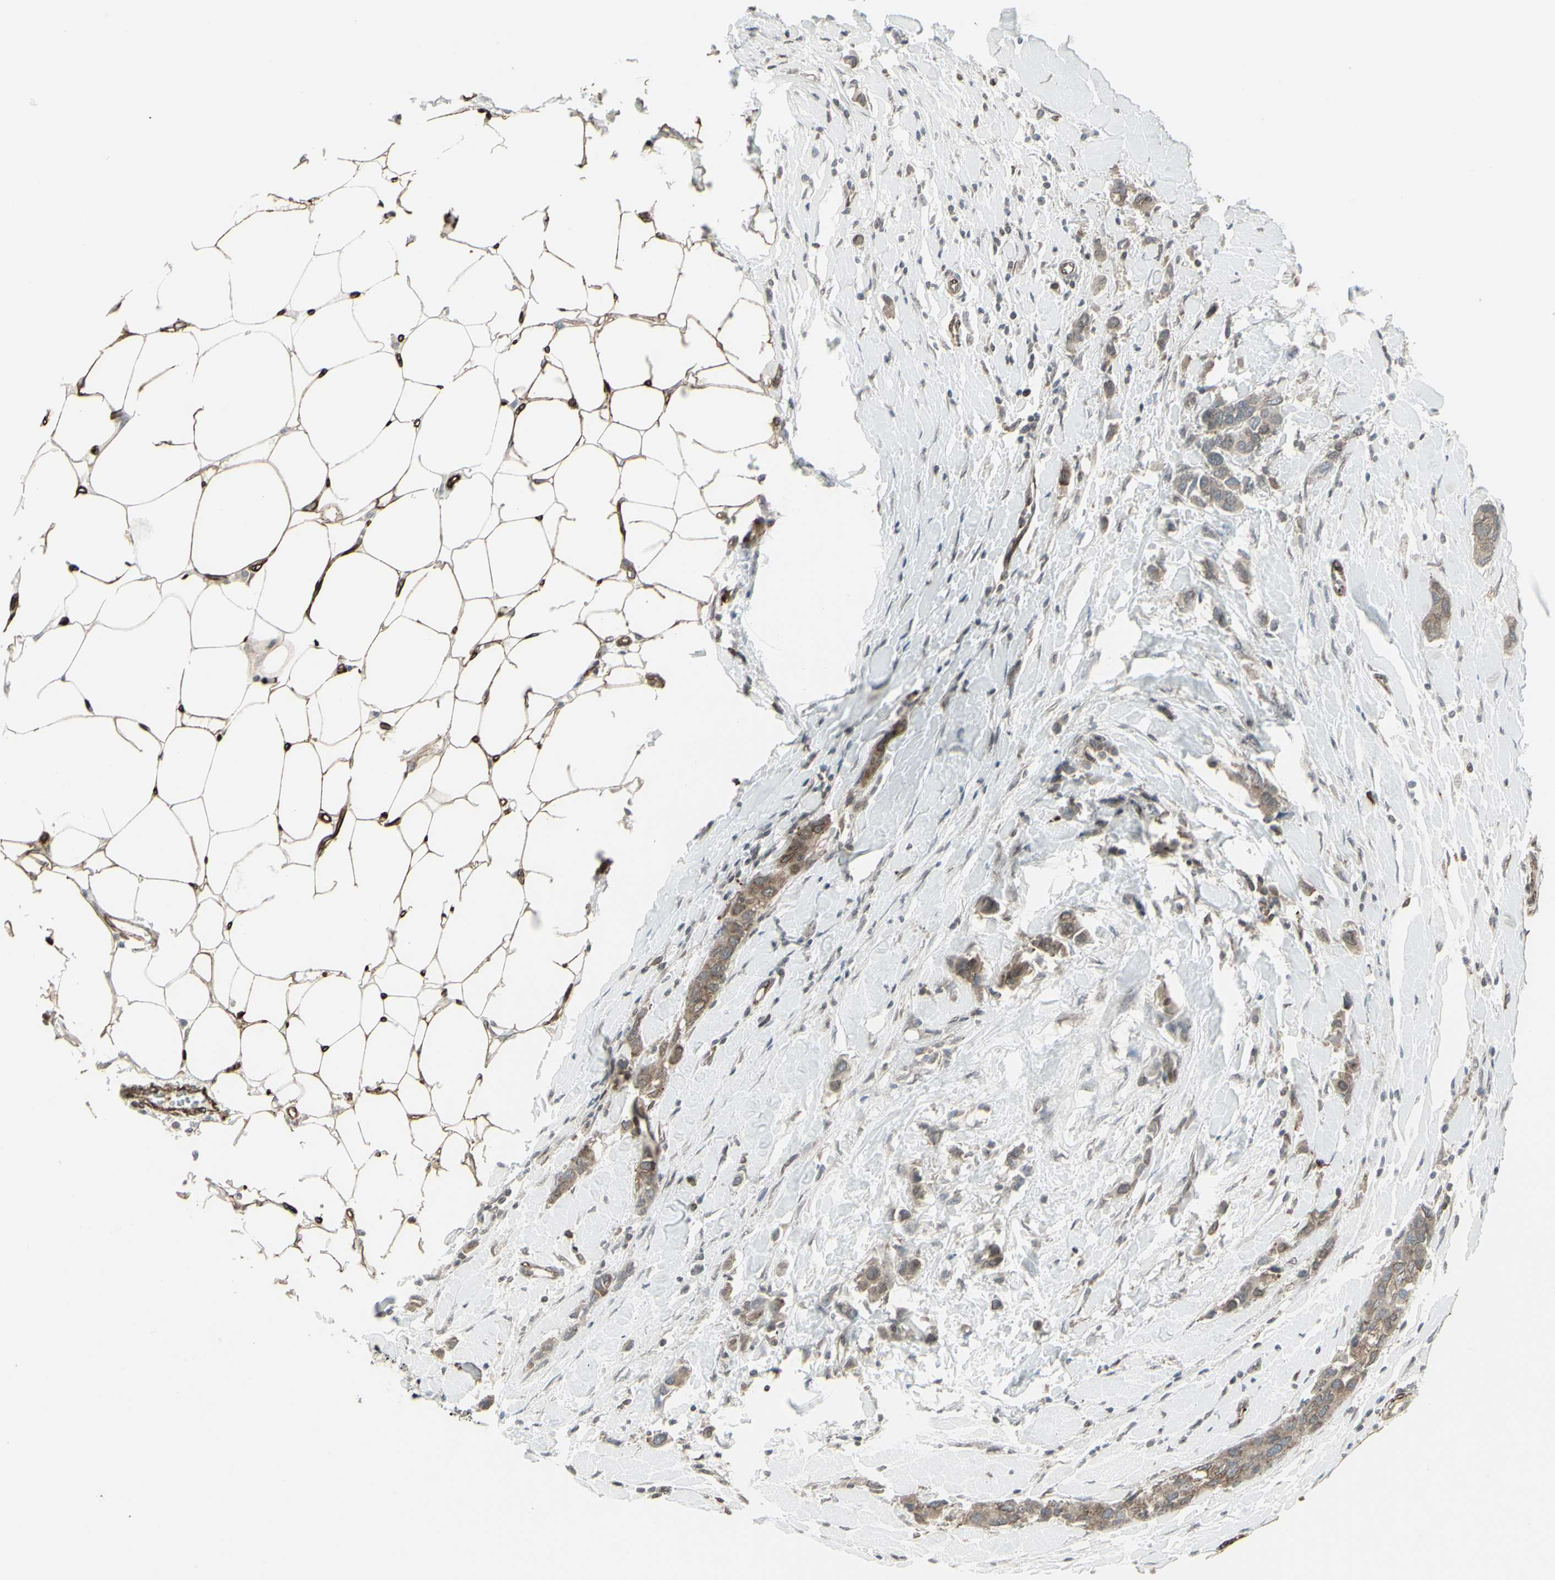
{"staining": {"intensity": "moderate", "quantity": ">75%", "location": "cytoplasmic/membranous,nuclear"}, "tissue": "breast cancer", "cell_type": "Tumor cells", "image_type": "cancer", "snomed": [{"axis": "morphology", "description": "Normal tissue, NOS"}, {"axis": "morphology", "description": "Duct carcinoma"}, {"axis": "topography", "description": "Breast"}], "caption": "Immunohistochemical staining of human invasive ductal carcinoma (breast) displays medium levels of moderate cytoplasmic/membranous and nuclear protein expression in about >75% of tumor cells. Using DAB (brown) and hematoxylin (blue) stains, captured at high magnification using brightfield microscopy.", "gene": "DTX3L", "patient": {"sex": "female", "age": 50}}